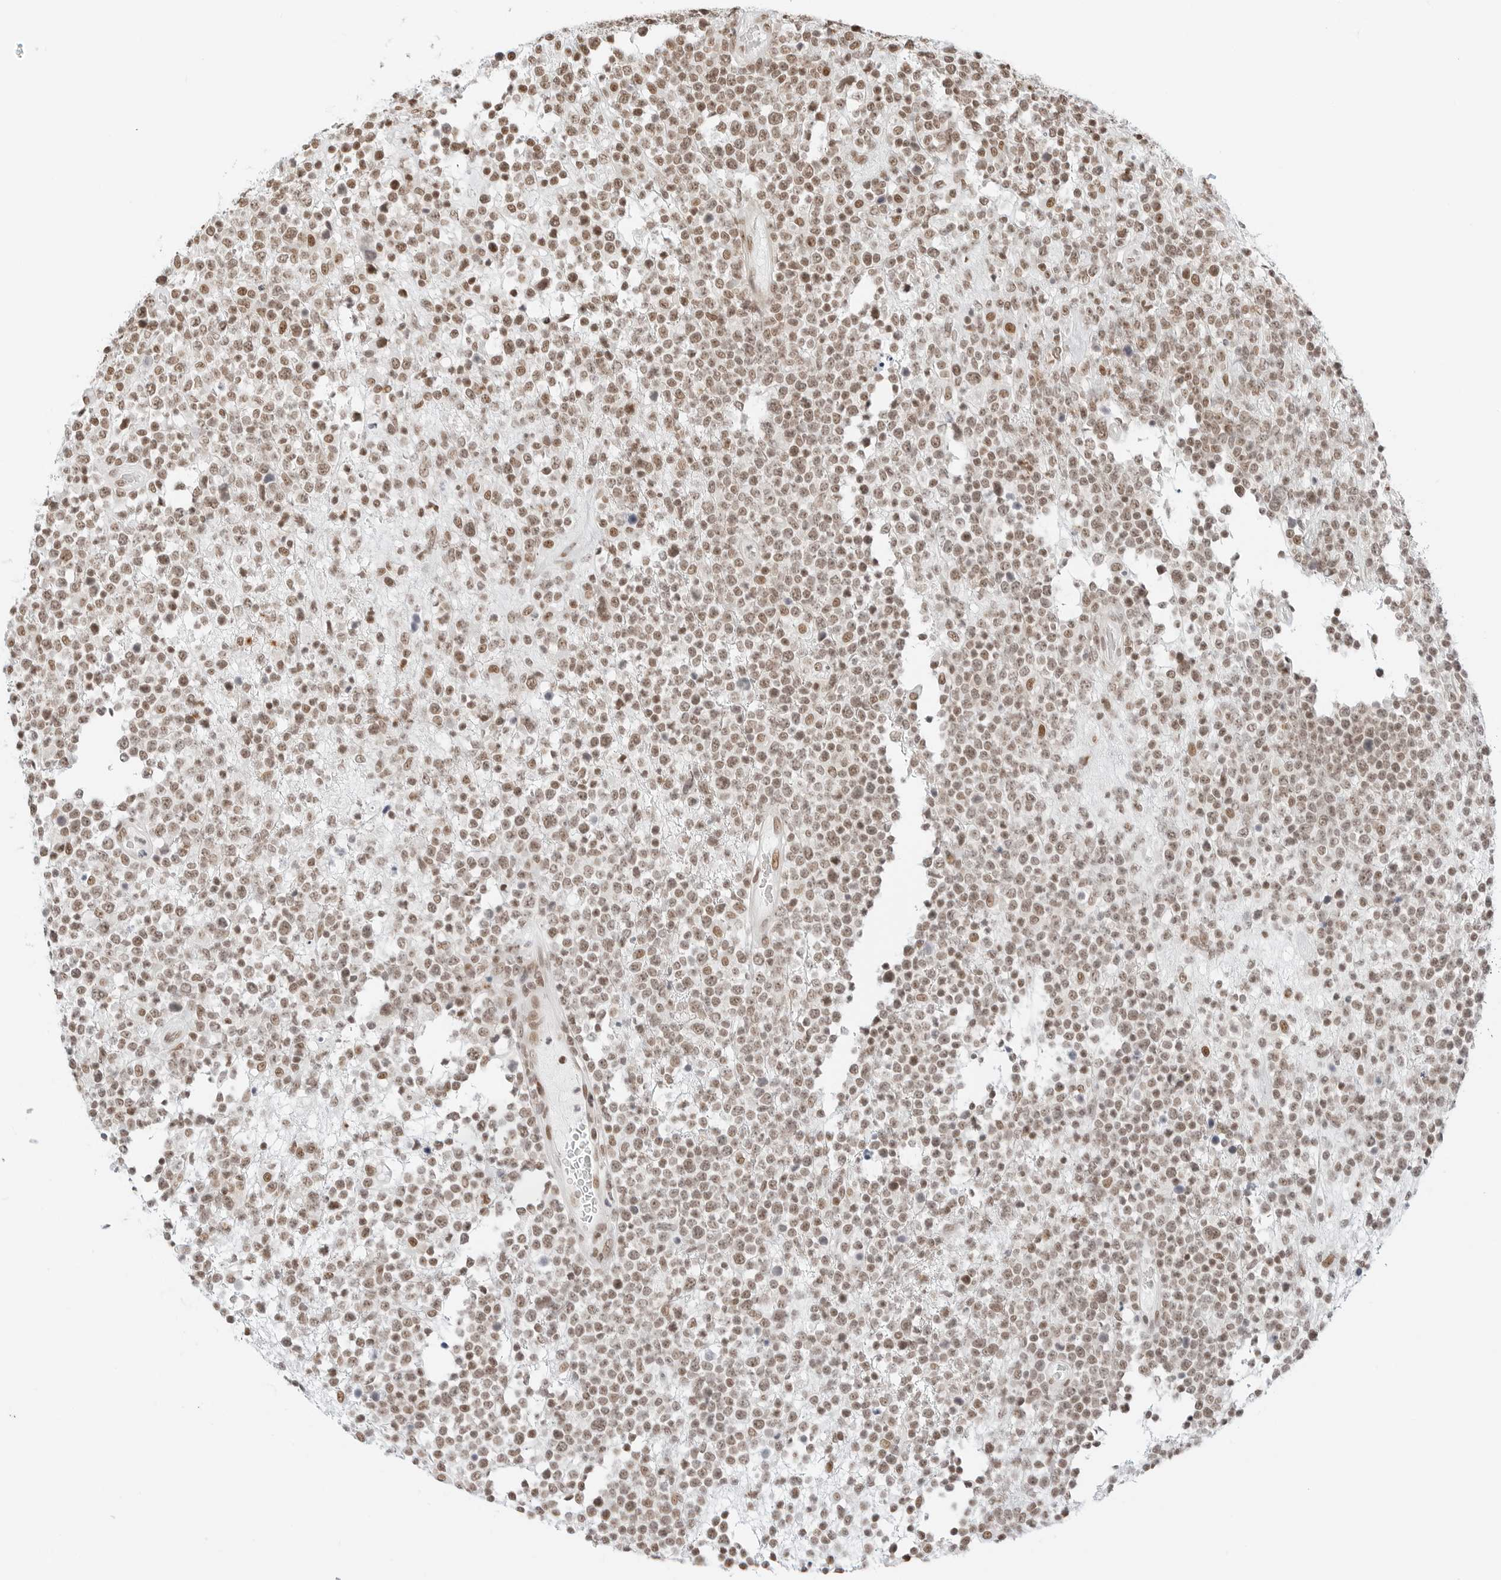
{"staining": {"intensity": "moderate", "quantity": ">75%", "location": "nuclear"}, "tissue": "lymphoma", "cell_type": "Tumor cells", "image_type": "cancer", "snomed": [{"axis": "morphology", "description": "Malignant lymphoma, non-Hodgkin's type, High grade"}, {"axis": "topography", "description": "Colon"}], "caption": "An immunohistochemistry (IHC) image of tumor tissue is shown. Protein staining in brown highlights moderate nuclear positivity in lymphoma within tumor cells.", "gene": "CRTC2", "patient": {"sex": "female", "age": 53}}